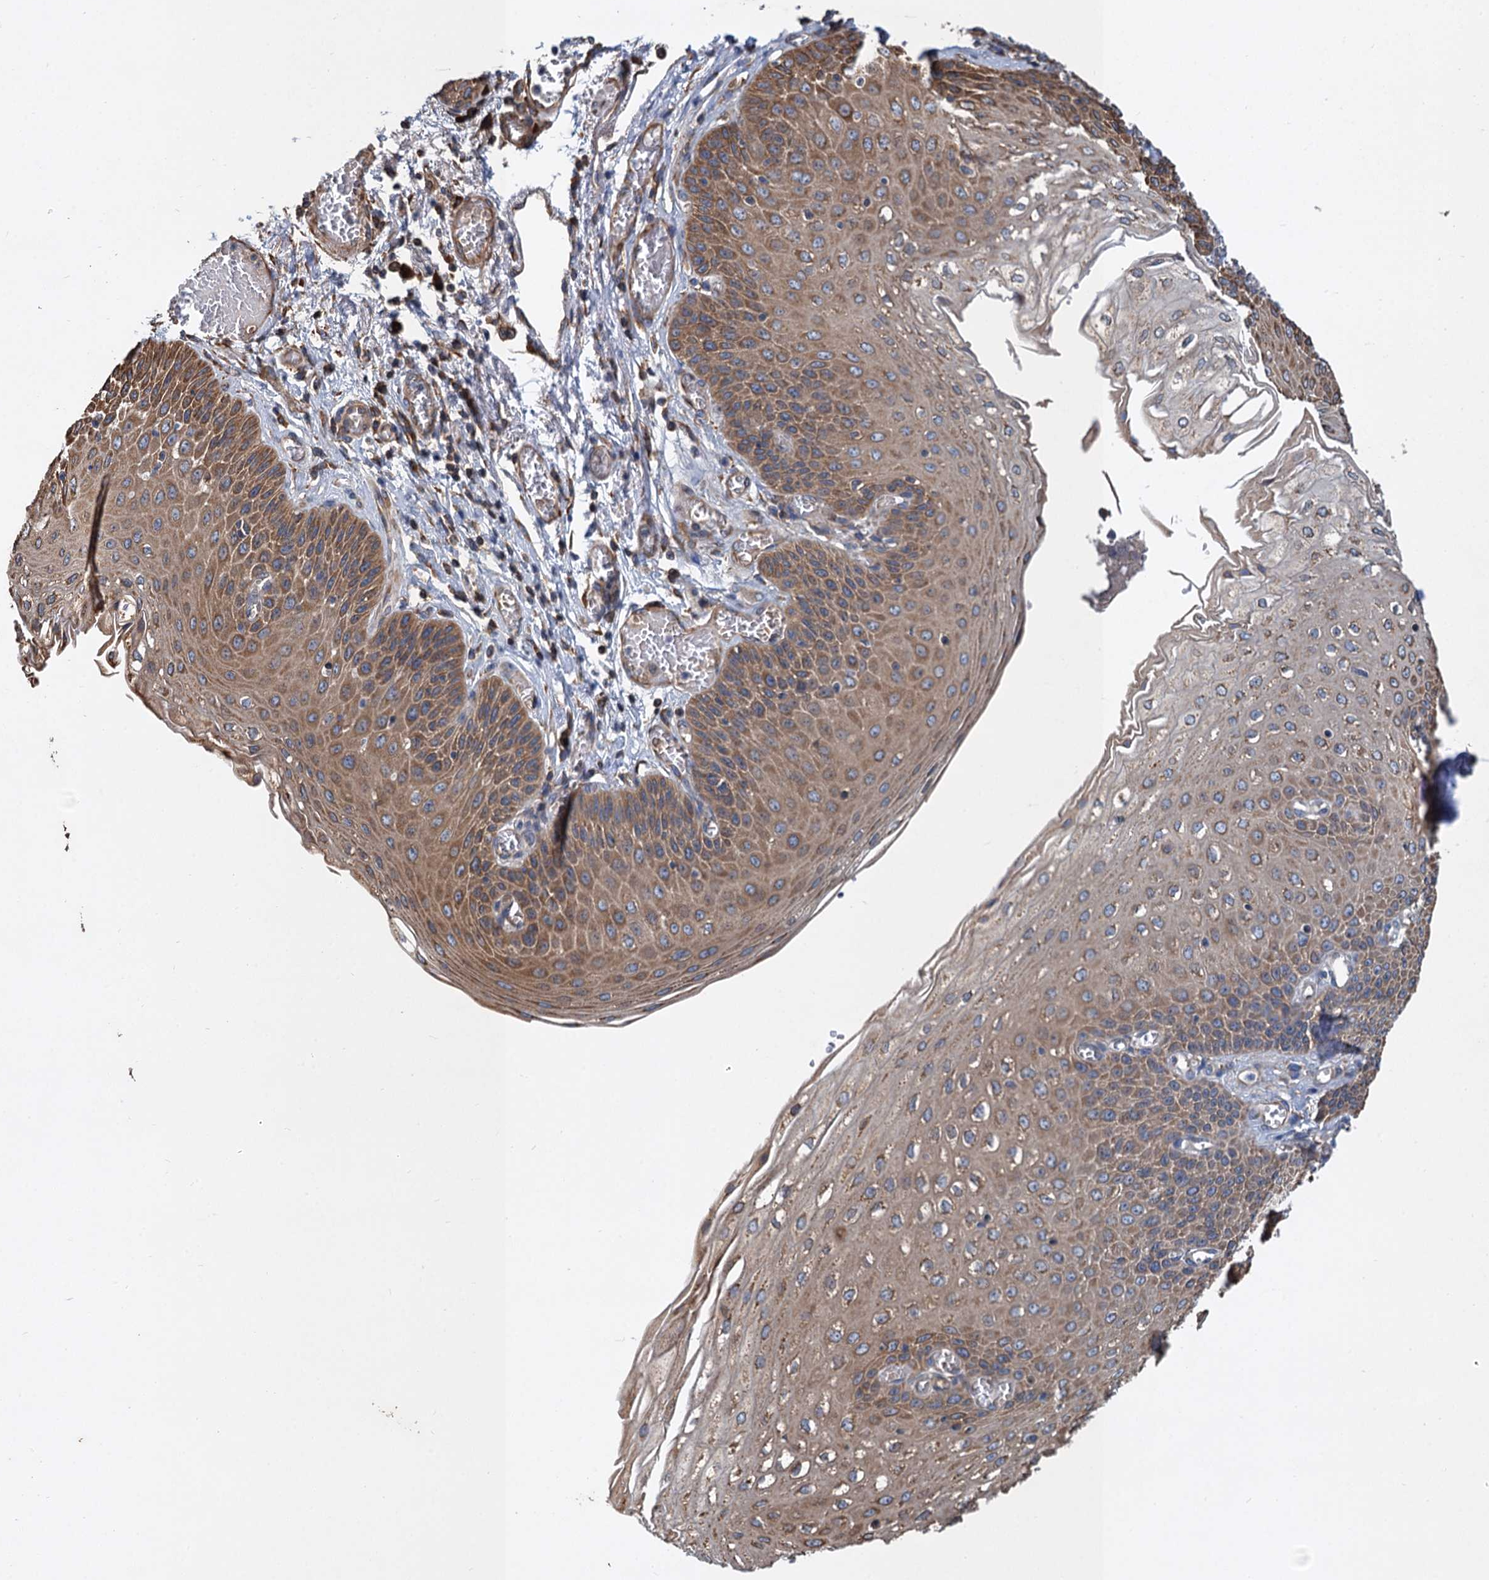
{"staining": {"intensity": "moderate", "quantity": ">75%", "location": "cytoplasmic/membranous"}, "tissue": "esophagus", "cell_type": "Squamous epithelial cells", "image_type": "normal", "snomed": [{"axis": "morphology", "description": "Normal tissue, NOS"}, {"axis": "topography", "description": "Esophagus"}], "caption": "Protein staining shows moderate cytoplasmic/membranous positivity in about >75% of squamous epithelial cells in unremarkable esophagus.", "gene": "LINS1", "patient": {"sex": "male", "age": 81}}